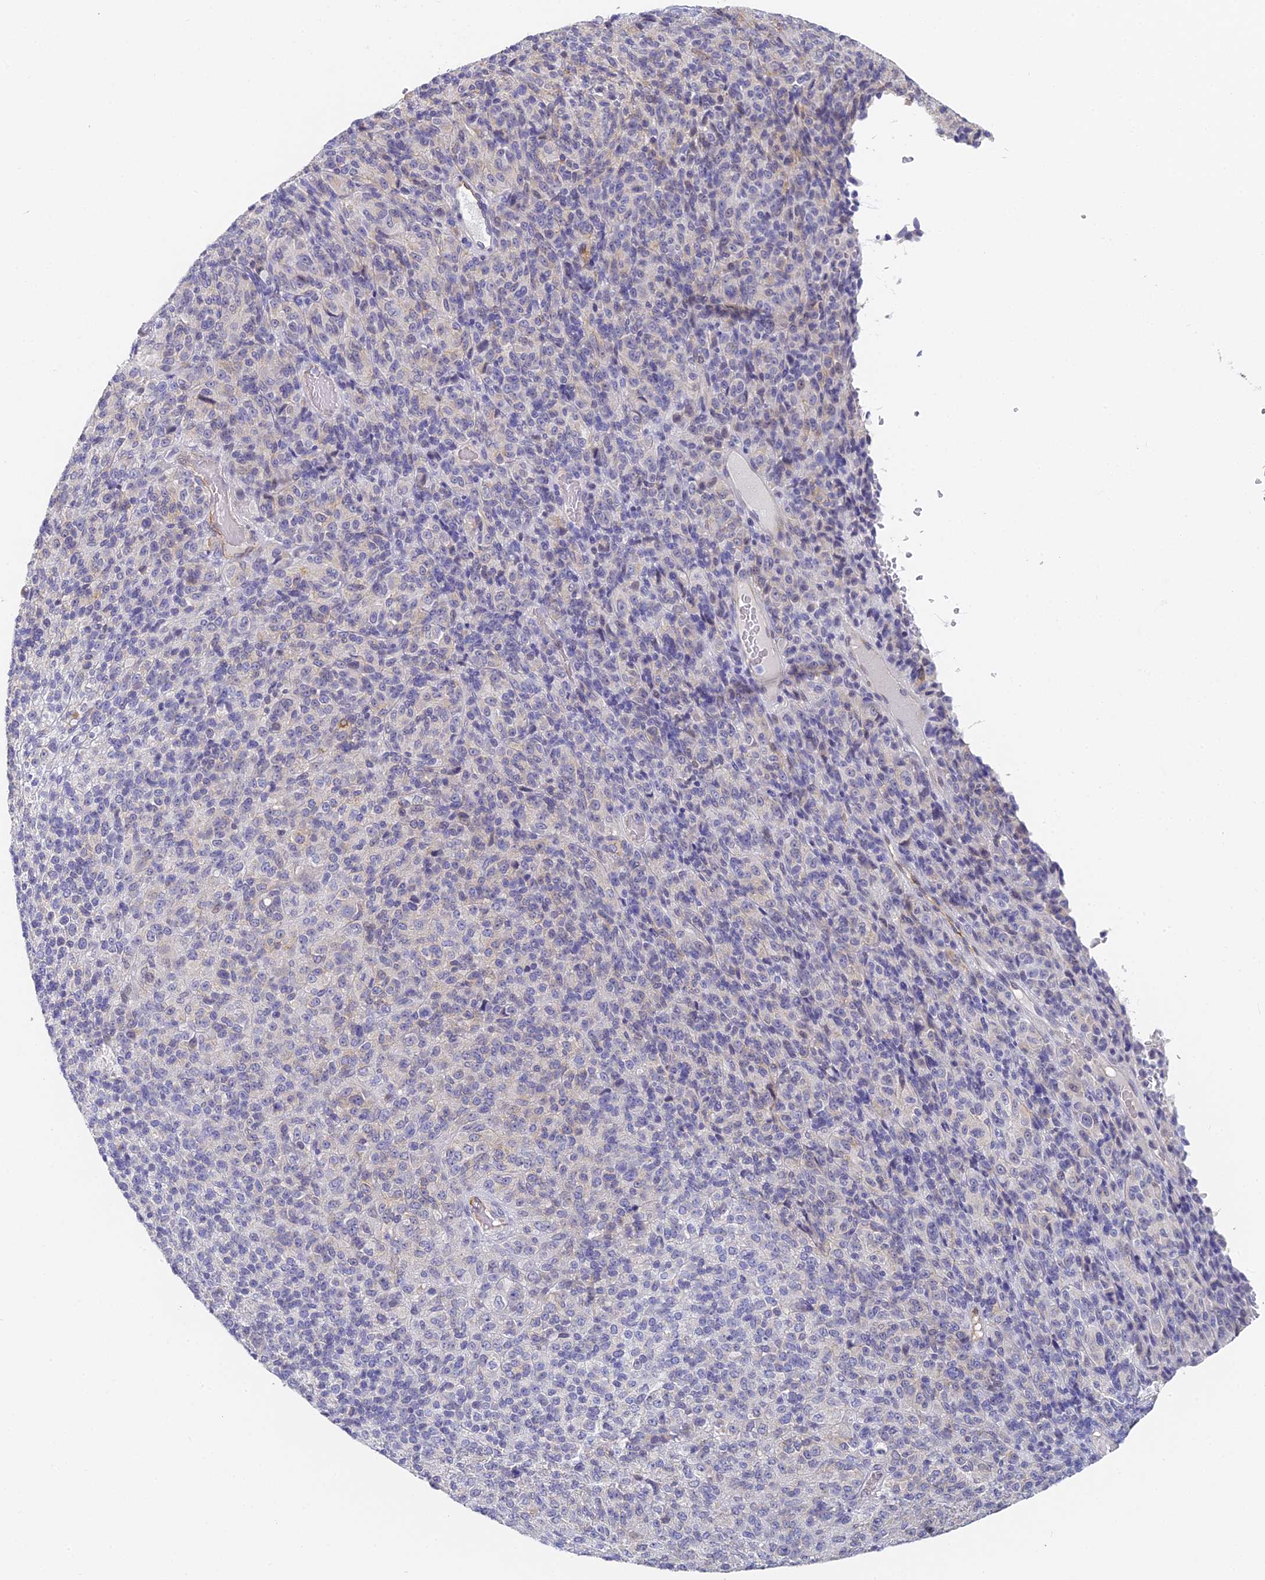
{"staining": {"intensity": "negative", "quantity": "none", "location": "none"}, "tissue": "melanoma", "cell_type": "Tumor cells", "image_type": "cancer", "snomed": [{"axis": "morphology", "description": "Malignant melanoma, Metastatic site"}, {"axis": "topography", "description": "Brain"}], "caption": "A high-resolution image shows immunohistochemistry staining of malignant melanoma (metastatic site), which exhibits no significant expression in tumor cells.", "gene": "GJA1", "patient": {"sex": "female", "age": 56}}